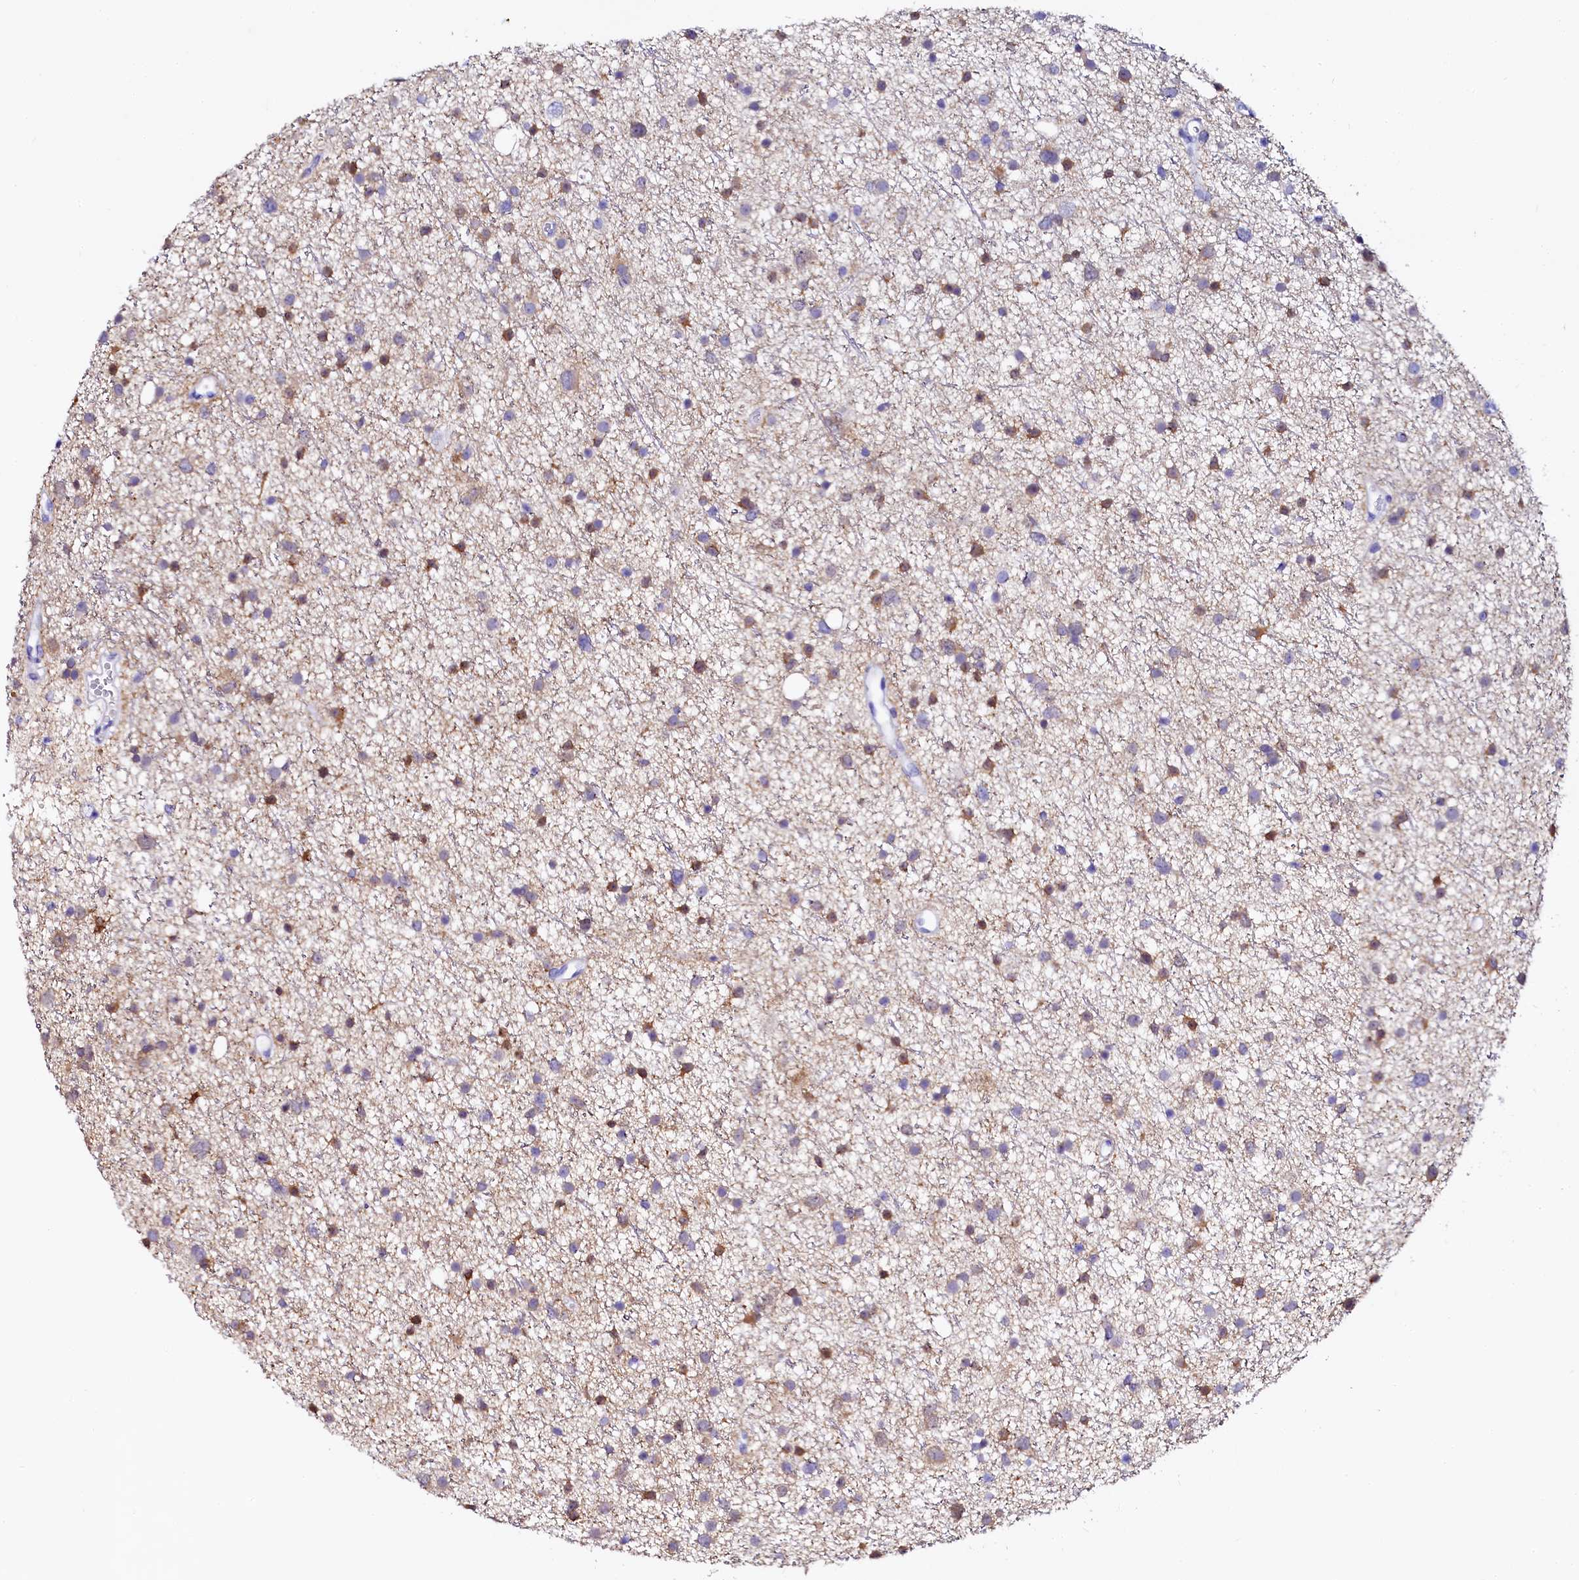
{"staining": {"intensity": "moderate", "quantity": "<25%", "location": "cytoplasmic/membranous"}, "tissue": "glioma", "cell_type": "Tumor cells", "image_type": "cancer", "snomed": [{"axis": "morphology", "description": "Glioma, malignant, Low grade"}, {"axis": "topography", "description": "Cerebral cortex"}], "caption": "Brown immunohistochemical staining in glioma displays moderate cytoplasmic/membranous positivity in about <25% of tumor cells. The staining was performed using DAB (3,3'-diaminobenzidine), with brown indicating positive protein expression. Nuclei are stained blue with hematoxylin.", "gene": "SORD", "patient": {"sex": "female", "age": 39}}